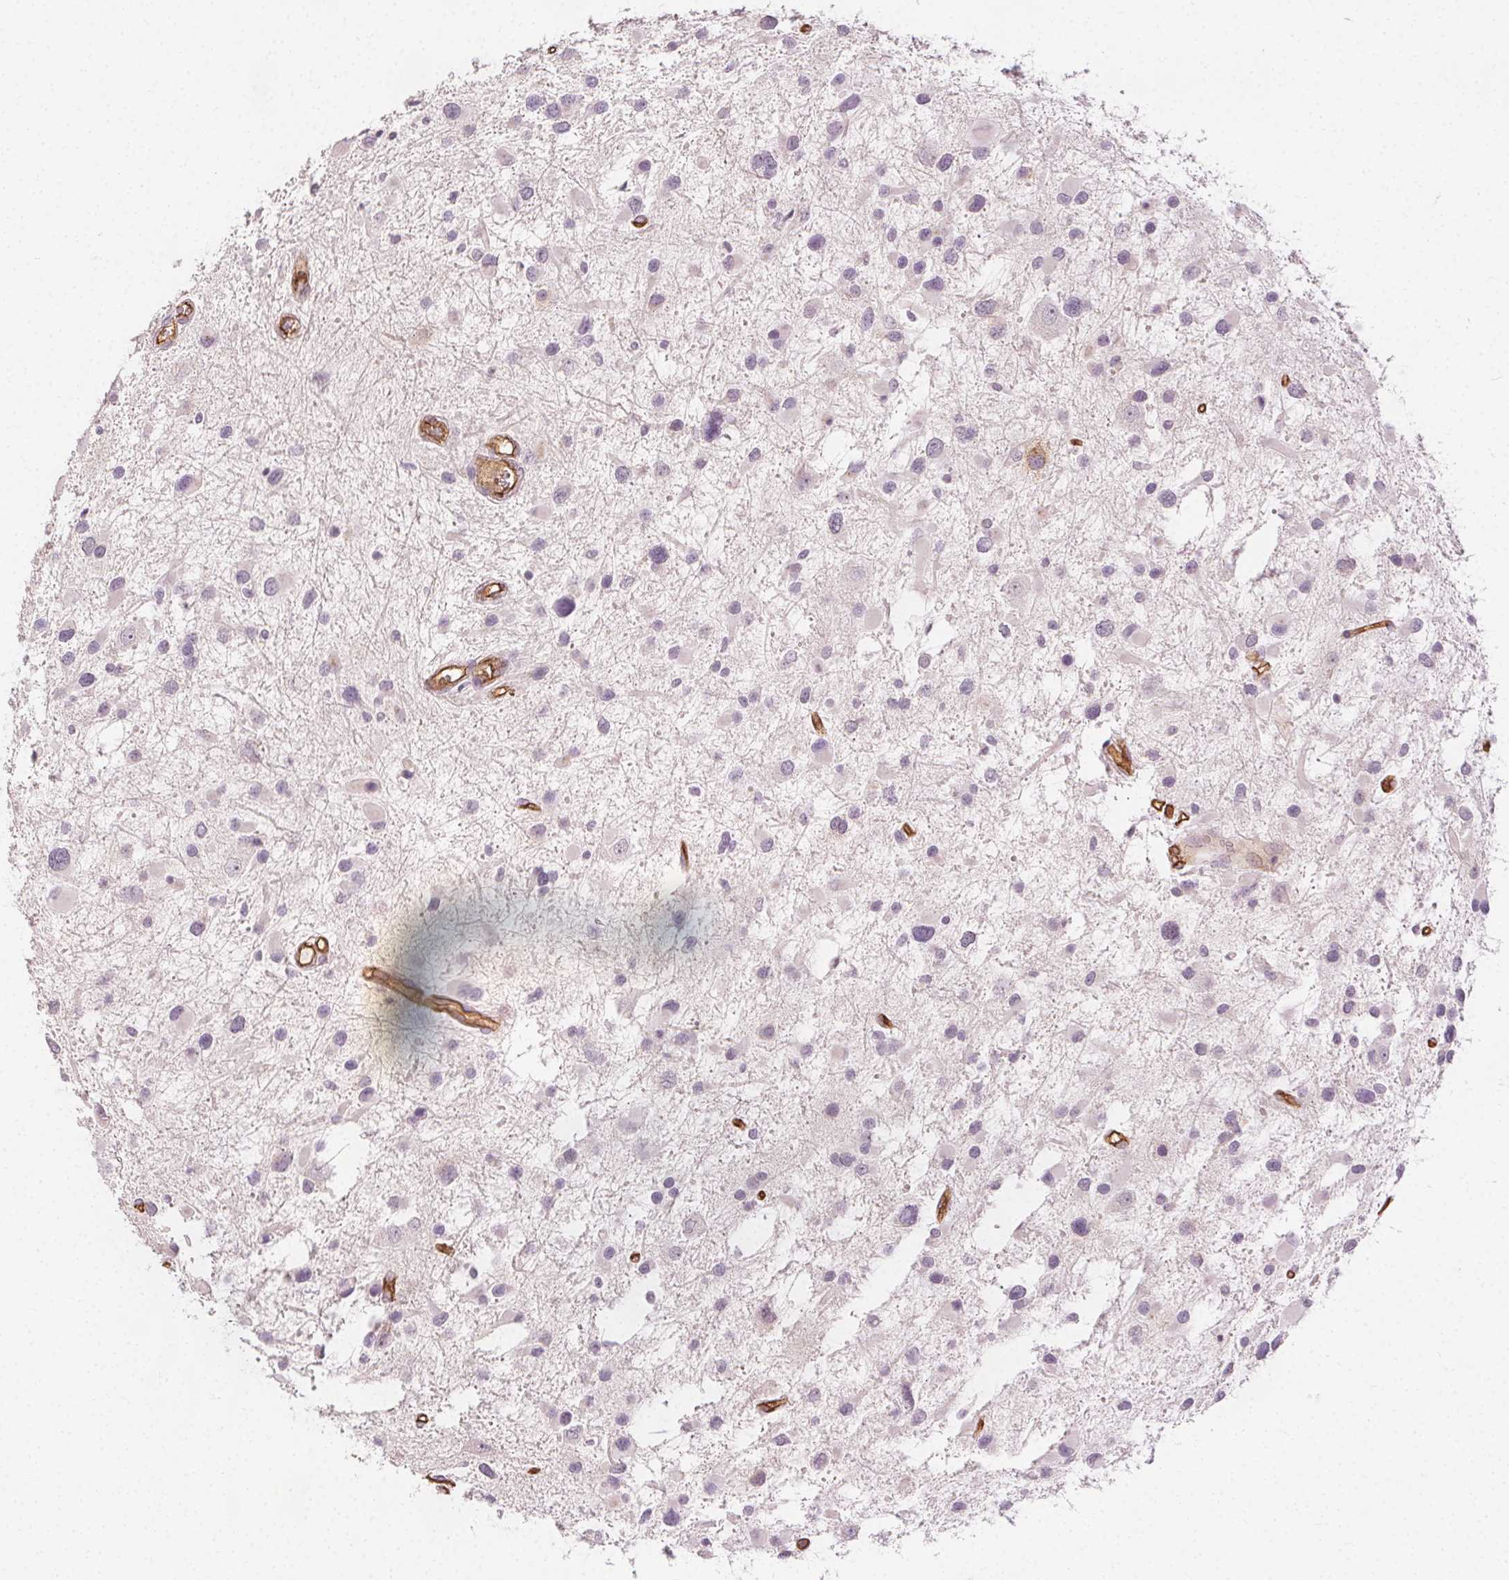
{"staining": {"intensity": "negative", "quantity": "none", "location": "none"}, "tissue": "glioma", "cell_type": "Tumor cells", "image_type": "cancer", "snomed": [{"axis": "morphology", "description": "Glioma, malignant, Low grade"}, {"axis": "topography", "description": "Brain"}], "caption": "This is a photomicrograph of immunohistochemistry staining of glioma, which shows no positivity in tumor cells. Brightfield microscopy of immunohistochemistry (IHC) stained with DAB (brown) and hematoxylin (blue), captured at high magnification.", "gene": "PODXL", "patient": {"sex": "female", "age": 32}}